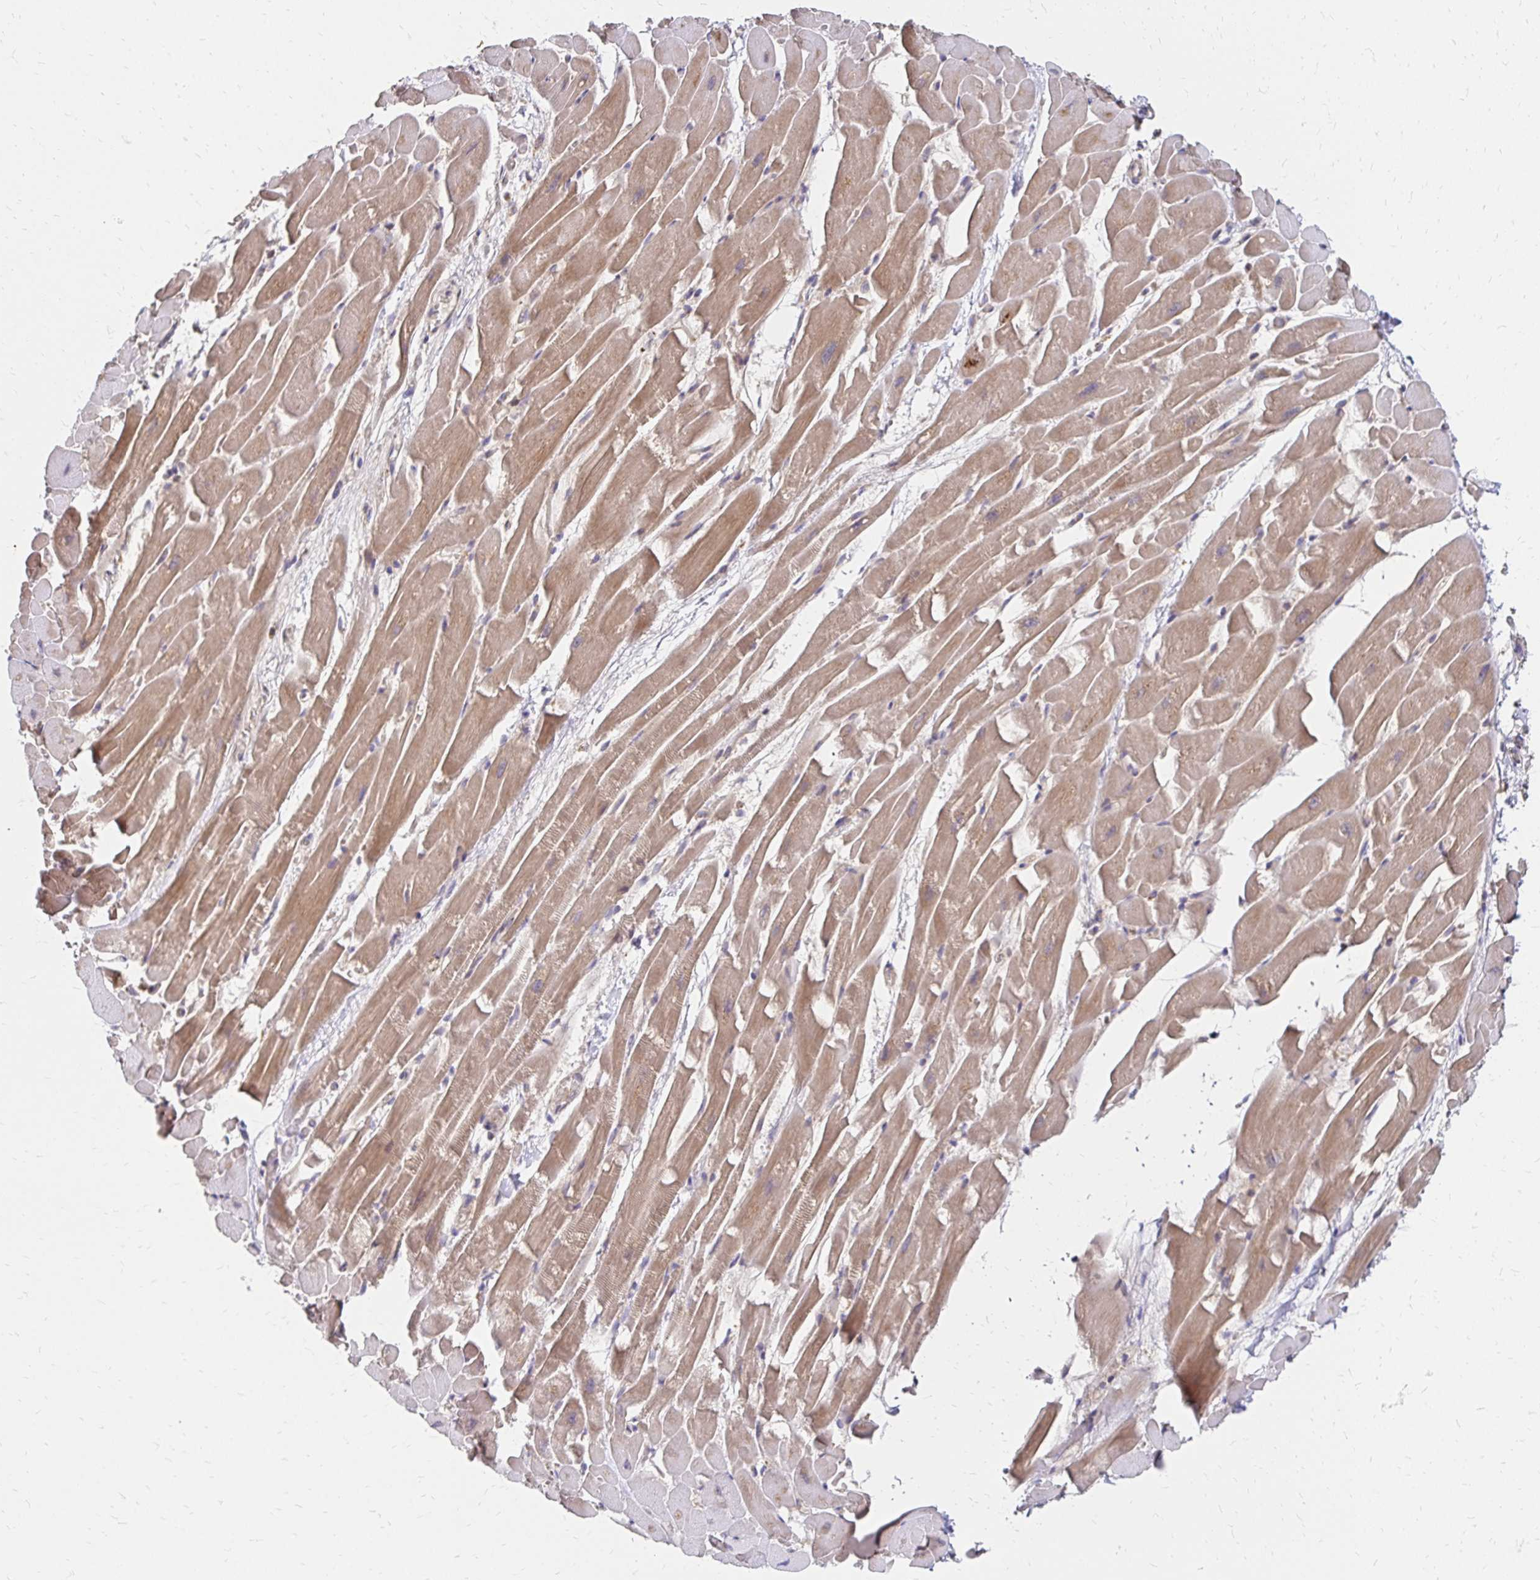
{"staining": {"intensity": "moderate", "quantity": ">75%", "location": "cytoplasmic/membranous"}, "tissue": "heart muscle", "cell_type": "Cardiomyocytes", "image_type": "normal", "snomed": [{"axis": "morphology", "description": "Normal tissue, NOS"}, {"axis": "topography", "description": "Heart"}], "caption": "Immunohistochemical staining of unremarkable human heart muscle shows moderate cytoplasmic/membranous protein expression in about >75% of cardiomyocytes.", "gene": "ZW10", "patient": {"sex": "male", "age": 37}}